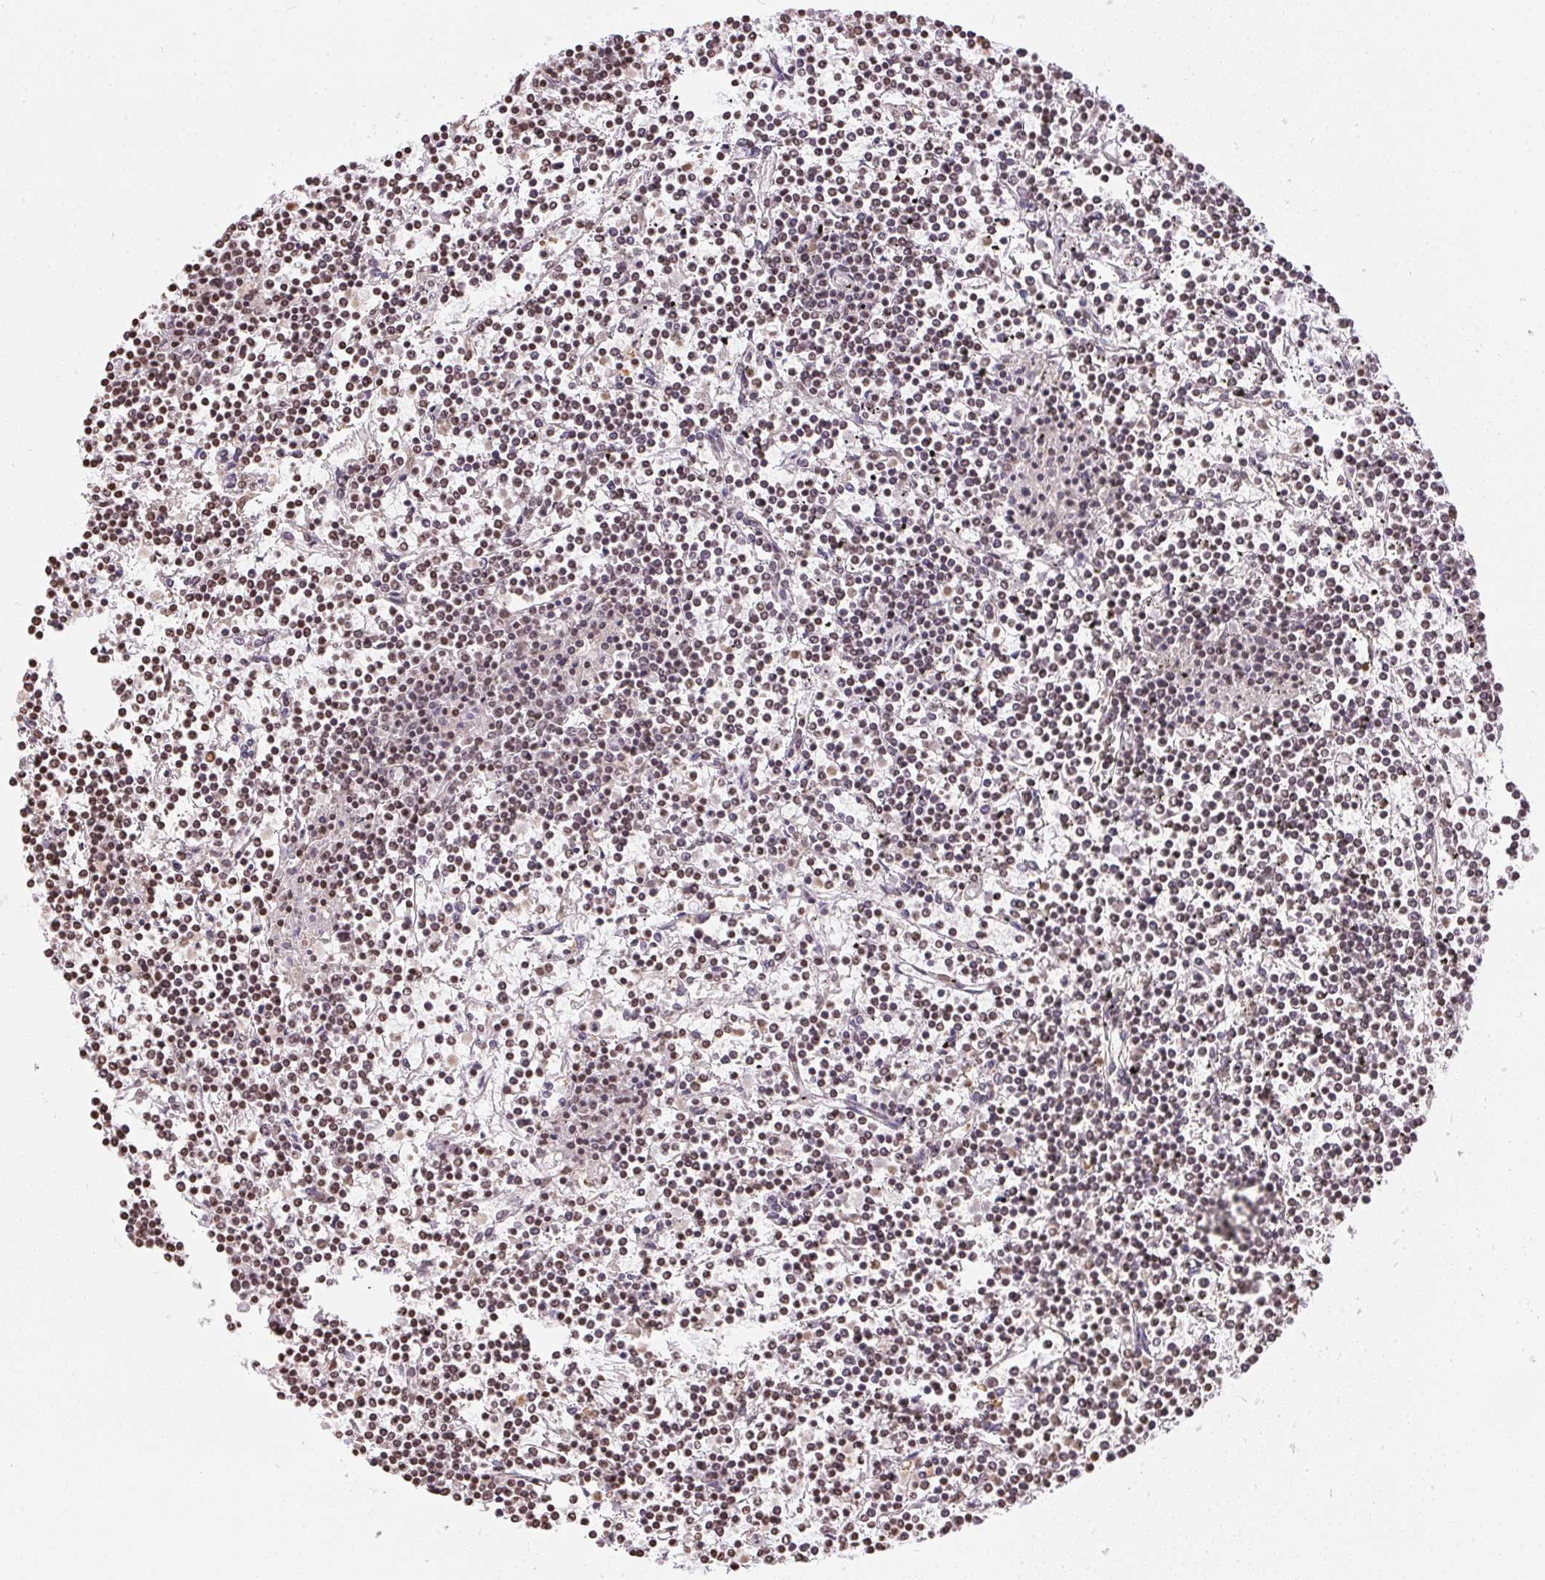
{"staining": {"intensity": "moderate", "quantity": "25%-75%", "location": "nuclear"}, "tissue": "lymphoma", "cell_type": "Tumor cells", "image_type": "cancer", "snomed": [{"axis": "morphology", "description": "Malignant lymphoma, non-Hodgkin's type, Low grade"}, {"axis": "topography", "description": "Spleen"}], "caption": "There is medium levels of moderate nuclear positivity in tumor cells of lymphoma, as demonstrated by immunohistochemical staining (brown color).", "gene": "RNF181", "patient": {"sex": "female", "age": 19}}